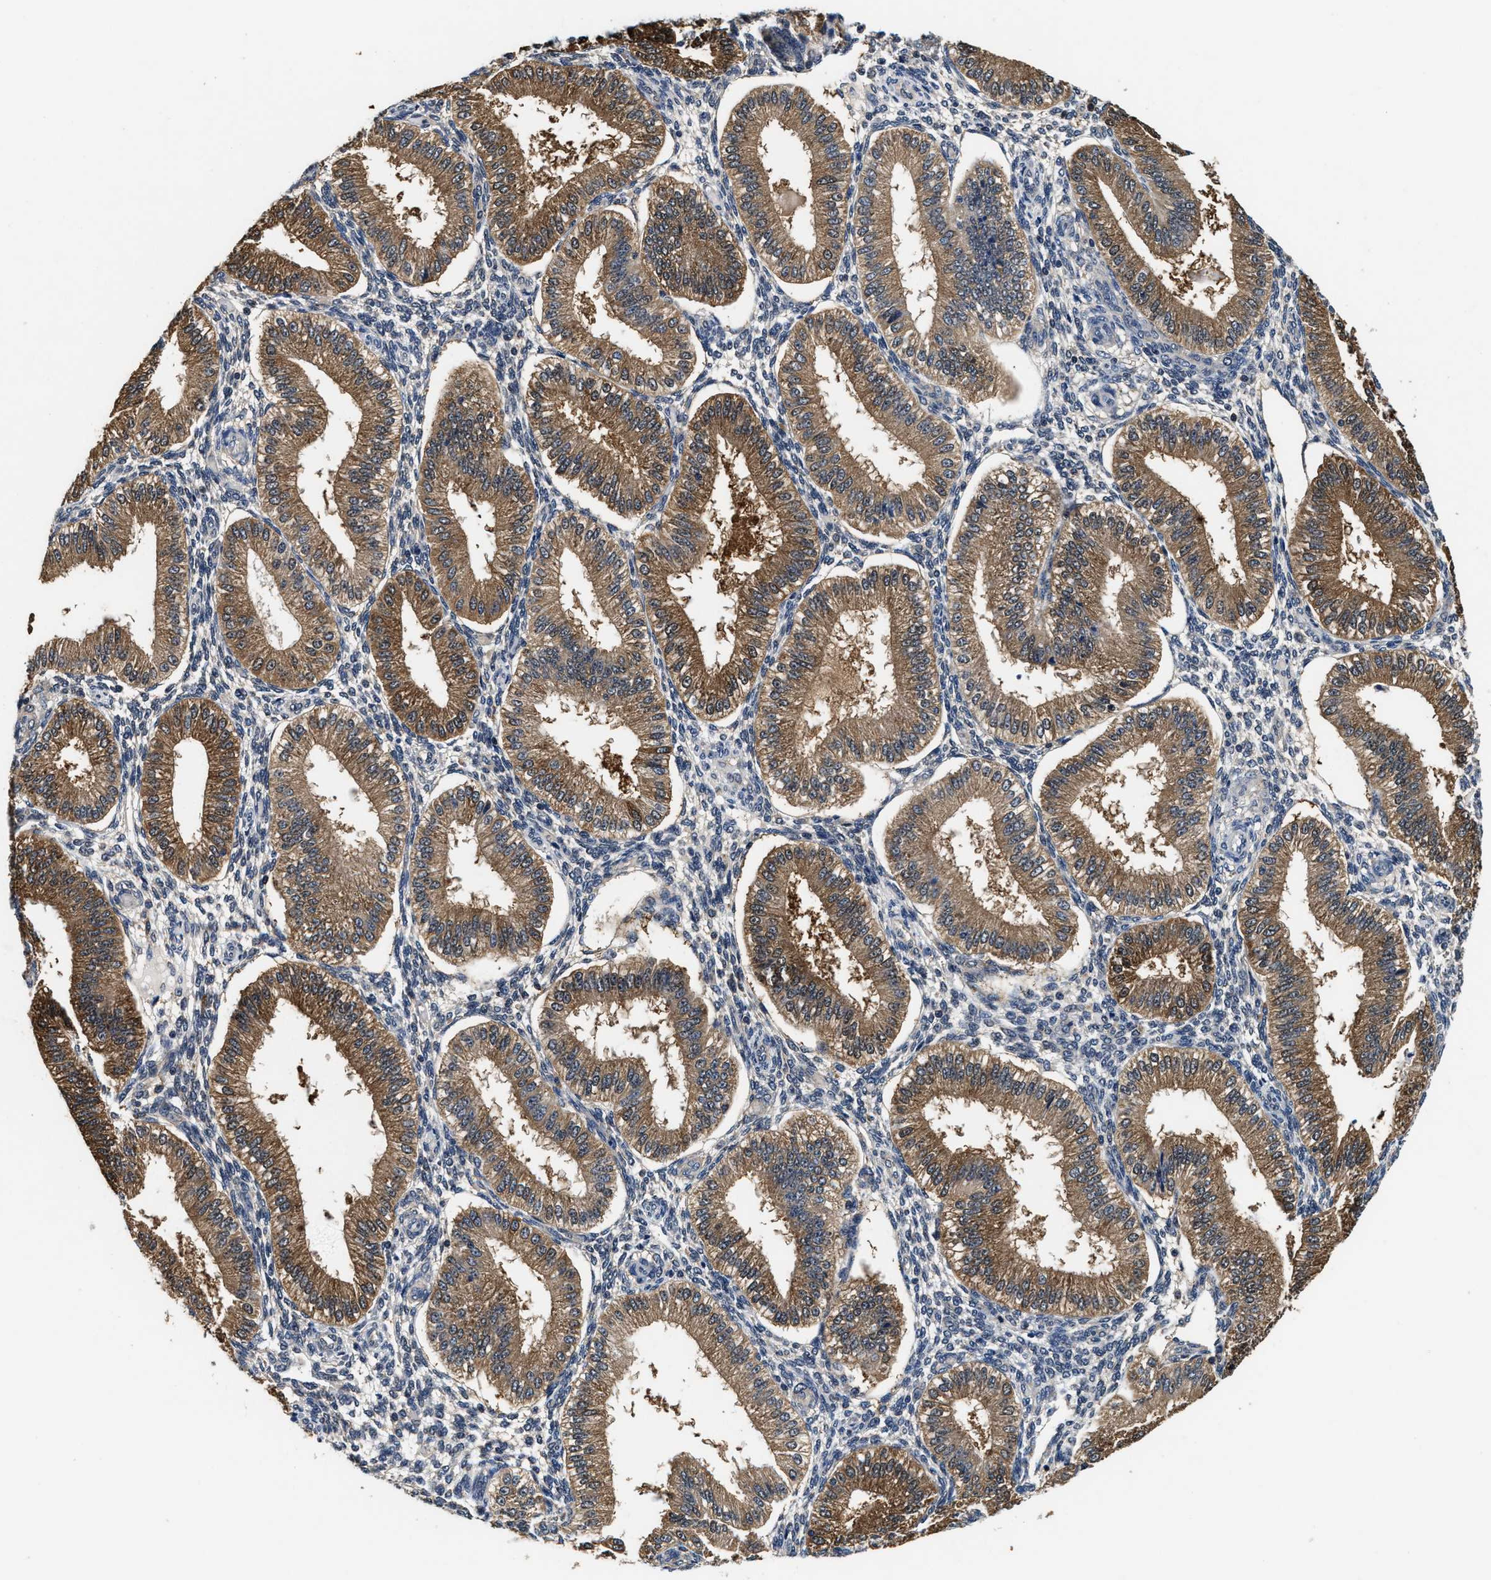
{"staining": {"intensity": "negative", "quantity": "none", "location": "none"}, "tissue": "endometrium", "cell_type": "Cells in endometrial stroma", "image_type": "normal", "snomed": [{"axis": "morphology", "description": "Normal tissue, NOS"}, {"axis": "topography", "description": "Endometrium"}], "caption": "Cells in endometrial stroma show no significant protein staining in unremarkable endometrium. The staining is performed using DAB (3,3'-diaminobenzidine) brown chromogen with nuclei counter-stained in using hematoxylin.", "gene": "PHPT1", "patient": {"sex": "female", "age": 39}}